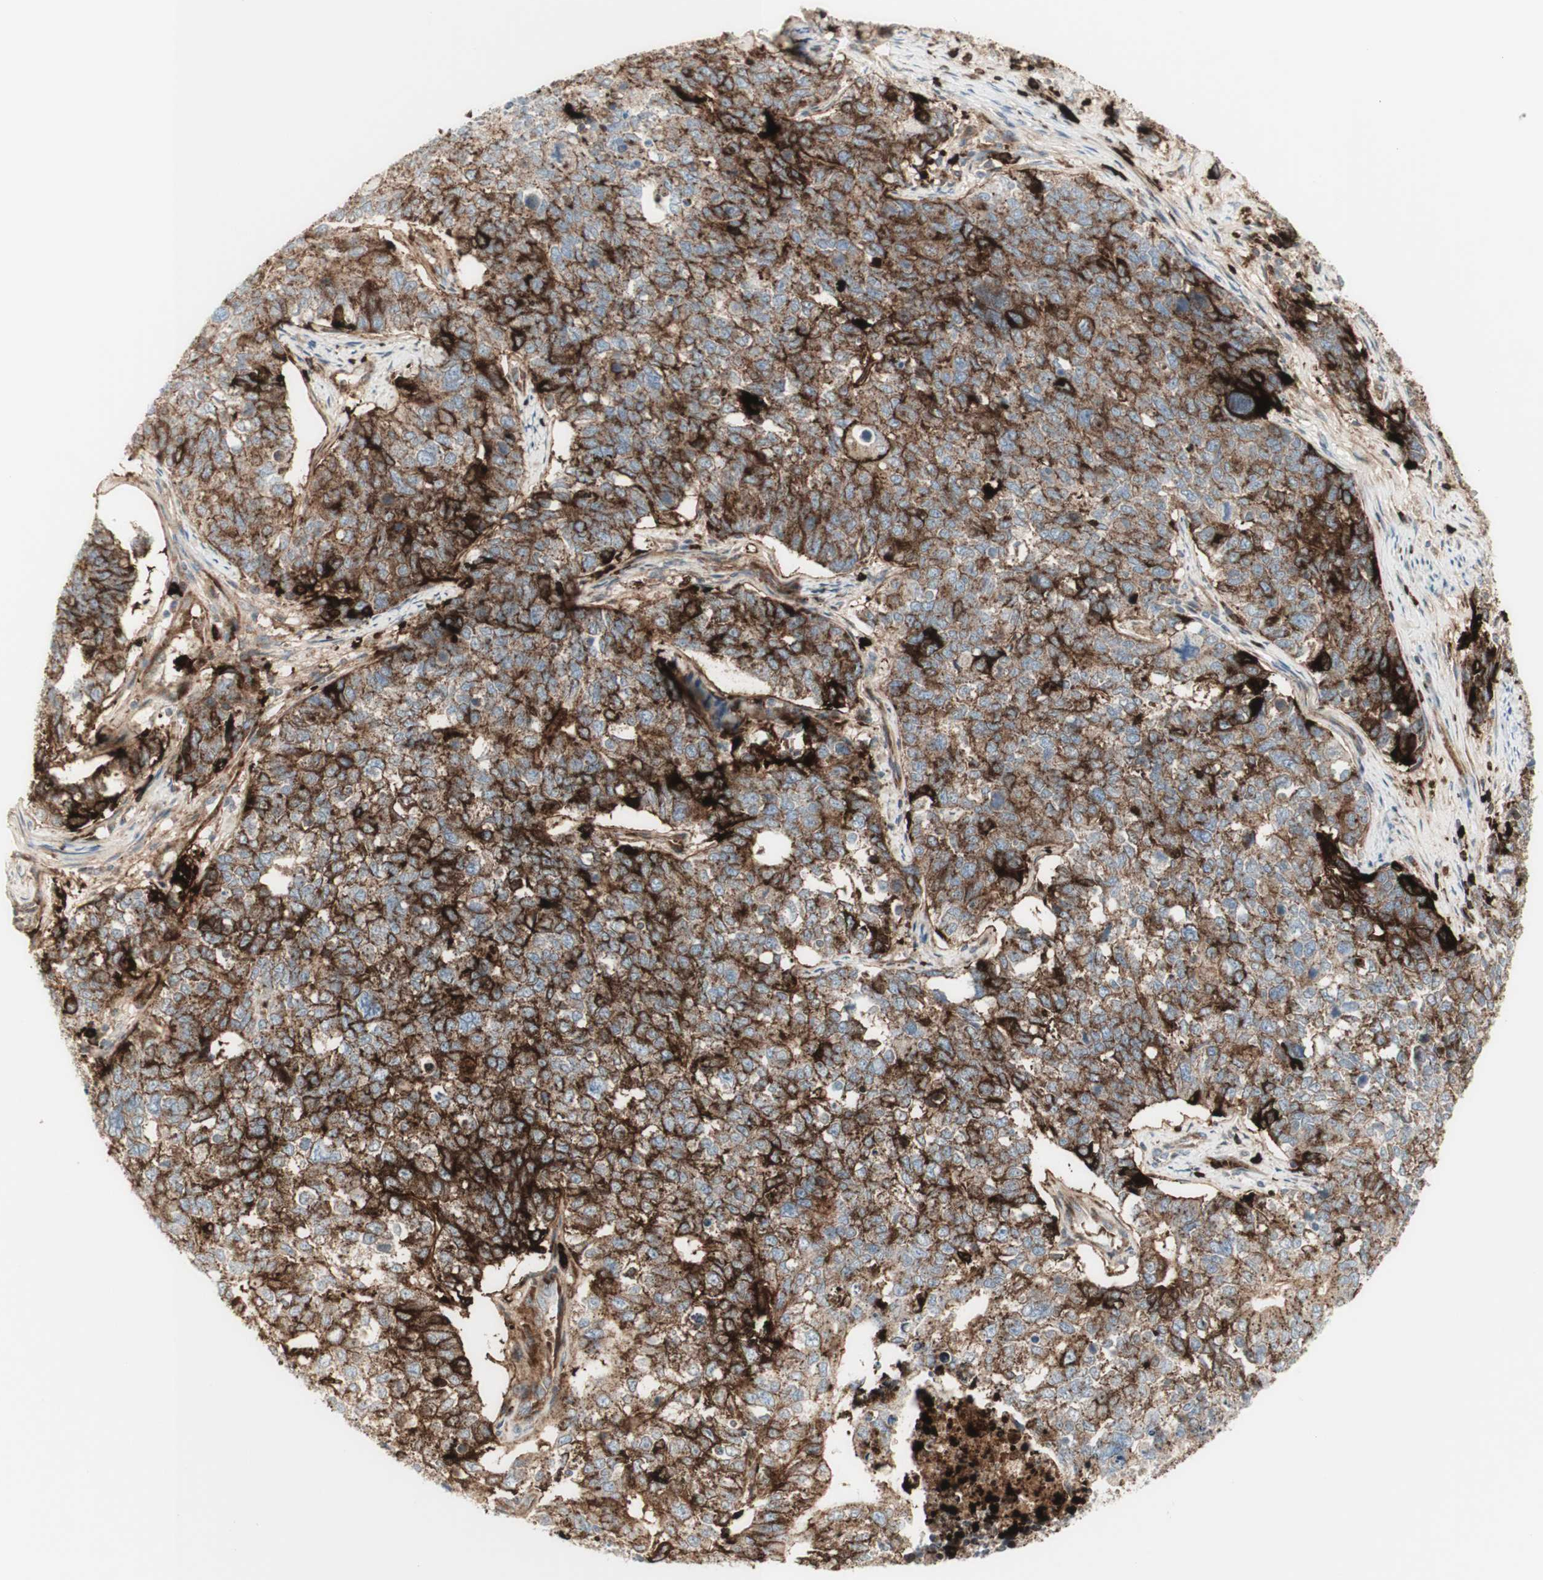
{"staining": {"intensity": "strong", "quantity": ">75%", "location": "cytoplasmic/membranous"}, "tissue": "cervical cancer", "cell_type": "Tumor cells", "image_type": "cancer", "snomed": [{"axis": "morphology", "description": "Squamous cell carcinoma, NOS"}, {"axis": "topography", "description": "Cervix"}], "caption": "Strong cytoplasmic/membranous staining is seen in approximately >75% of tumor cells in squamous cell carcinoma (cervical).", "gene": "MDK", "patient": {"sex": "female", "age": 63}}